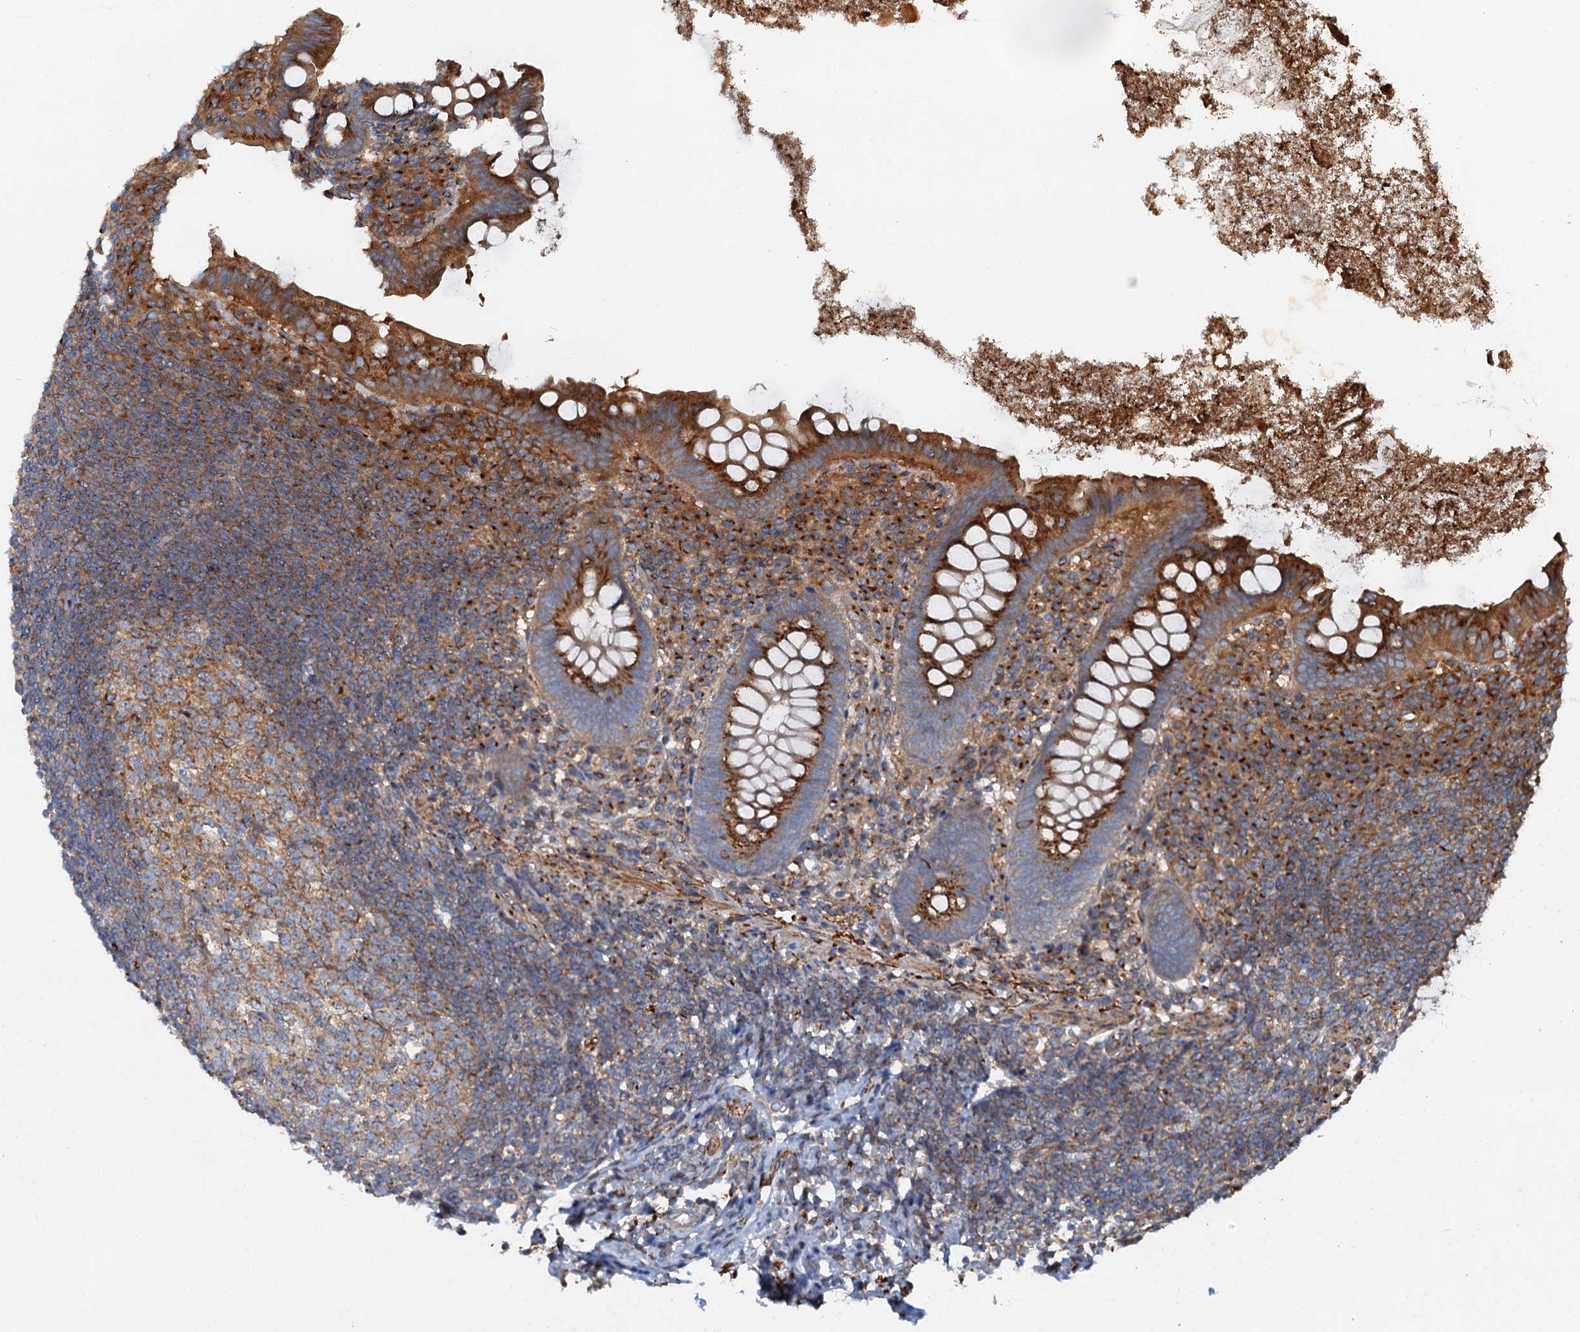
{"staining": {"intensity": "strong", "quantity": "25%-75%", "location": "cytoplasmic/membranous"}, "tissue": "appendix", "cell_type": "Glandular cells", "image_type": "normal", "snomed": [{"axis": "morphology", "description": "Normal tissue, NOS"}, {"axis": "topography", "description": "Appendix"}], "caption": "A high-resolution image shows immunohistochemistry (IHC) staining of normal appendix, which demonstrates strong cytoplasmic/membranous staining in about 25%-75% of glandular cells. Ihc stains the protein of interest in brown and the nuclei are stained blue.", "gene": "ANKRD26", "patient": {"sex": "female", "age": 51}}